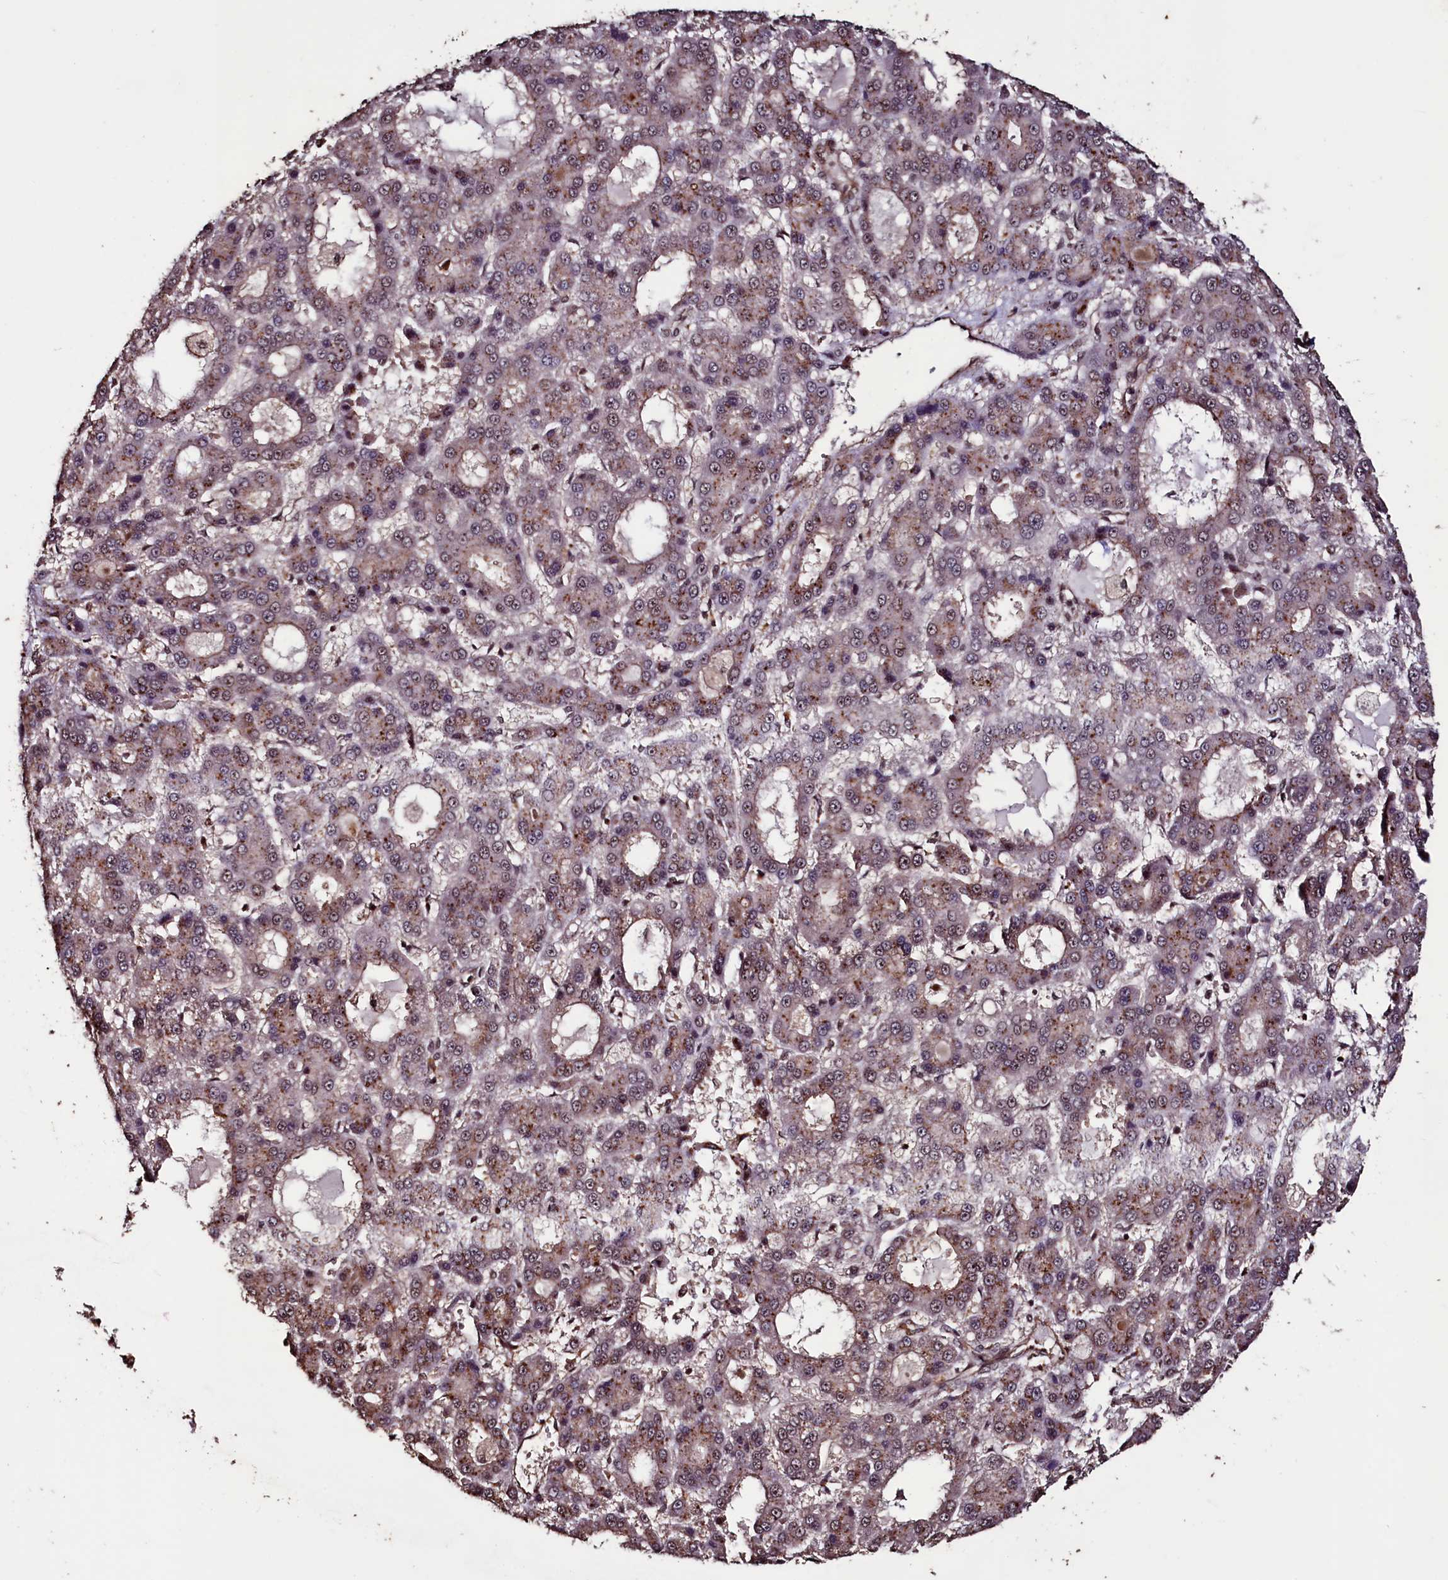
{"staining": {"intensity": "weak", "quantity": ">75%", "location": "cytoplasmic/membranous"}, "tissue": "liver cancer", "cell_type": "Tumor cells", "image_type": "cancer", "snomed": [{"axis": "morphology", "description": "Carcinoma, Hepatocellular, NOS"}, {"axis": "topography", "description": "Liver"}], "caption": "Tumor cells exhibit low levels of weak cytoplasmic/membranous expression in about >75% of cells in human hepatocellular carcinoma (liver).", "gene": "SFSWAP", "patient": {"sex": "male", "age": 70}}